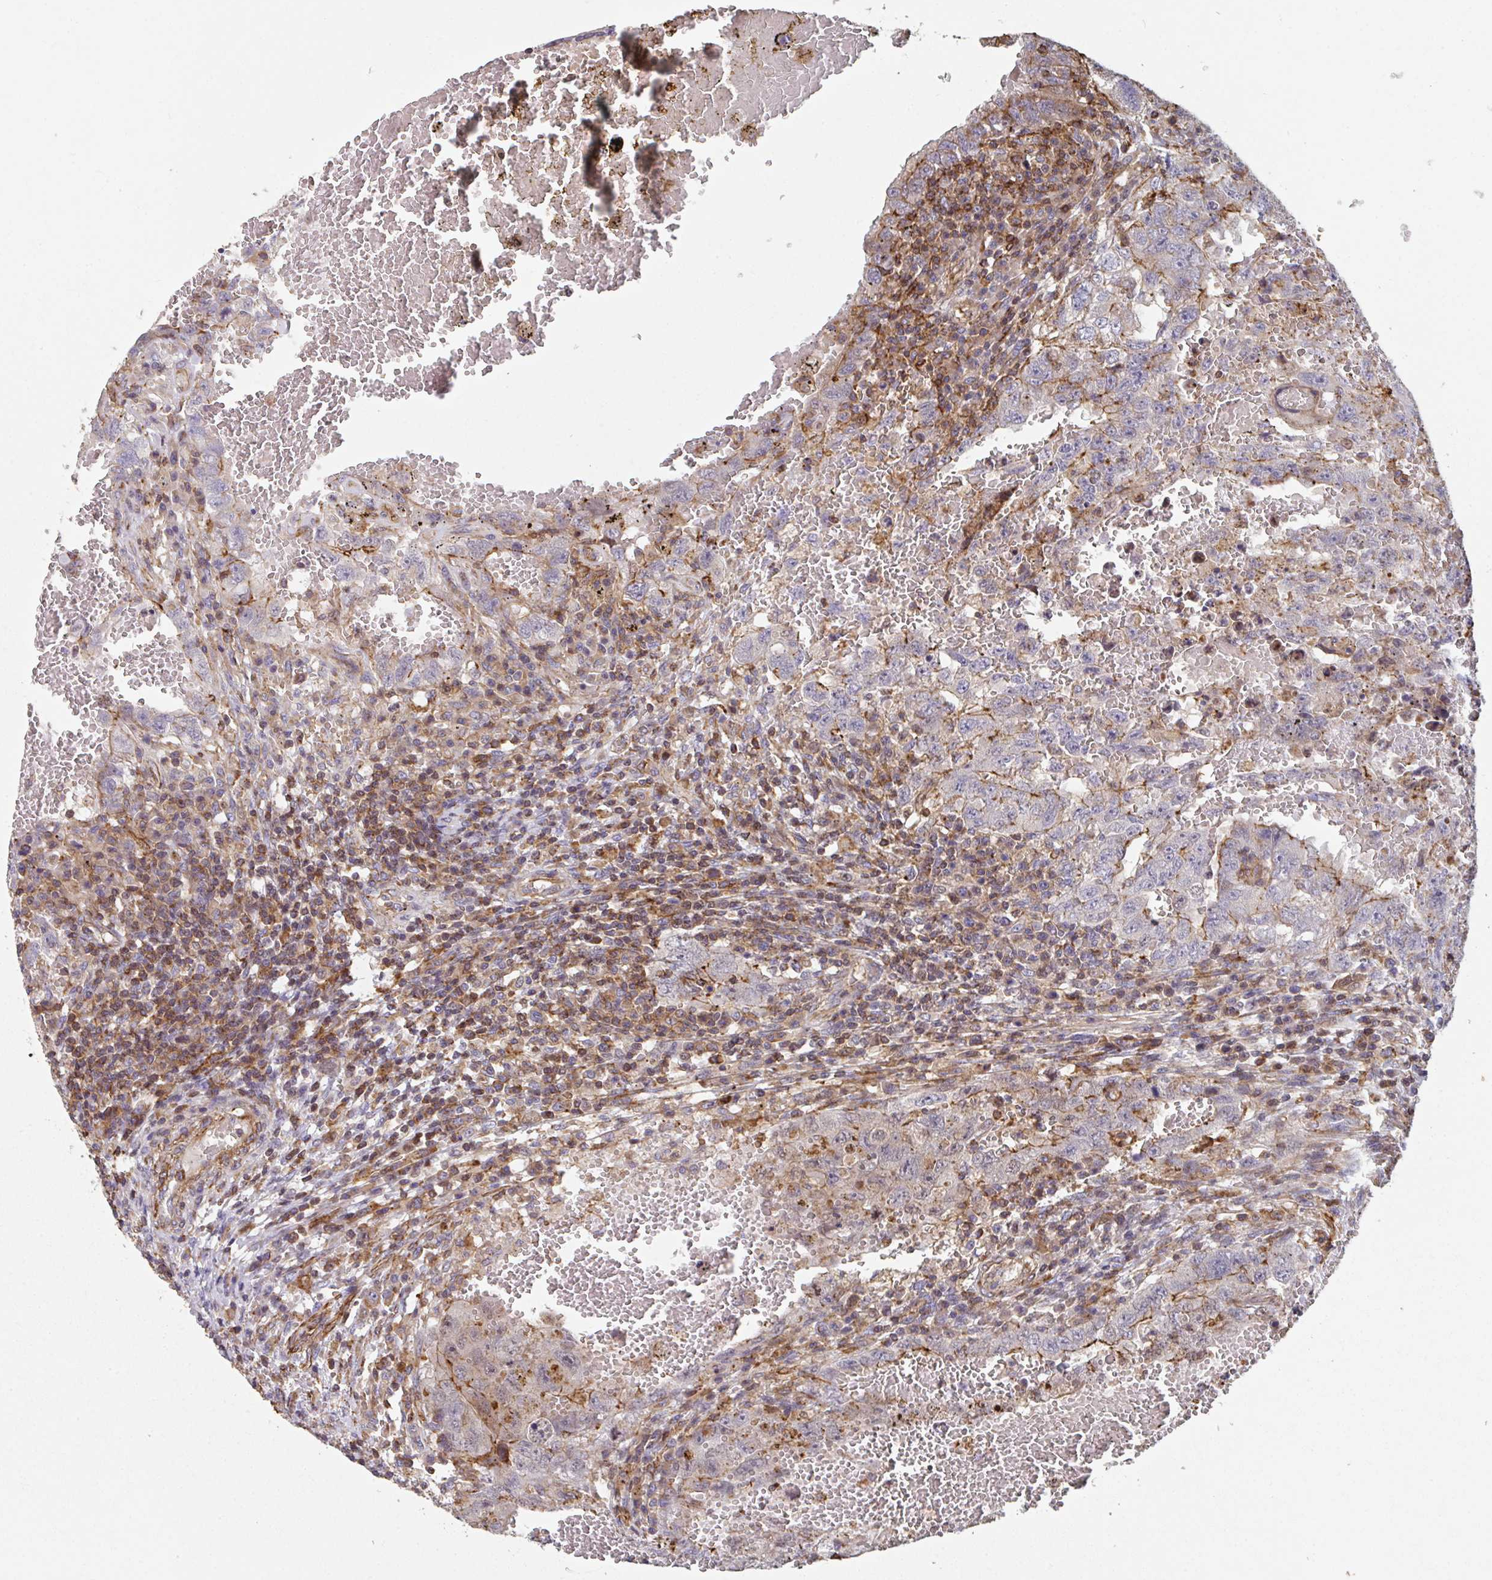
{"staining": {"intensity": "strong", "quantity": "<25%", "location": "cytoplasmic/membranous"}, "tissue": "testis cancer", "cell_type": "Tumor cells", "image_type": "cancer", "snomed": [{"axis": "morphology", "description": "Carcinoma, Embryonal, NOS"}, {"axis": "topography", "description": "Testis"}], "caption": "A high-resolution micrograph shows immunohistochemistry staining of testis cancer, which shows strong cytoplasmic/membranous expression in about <25% of tumor cells.", "gene": "FZD2", "patient": {"sex": "male", "age": 26}}